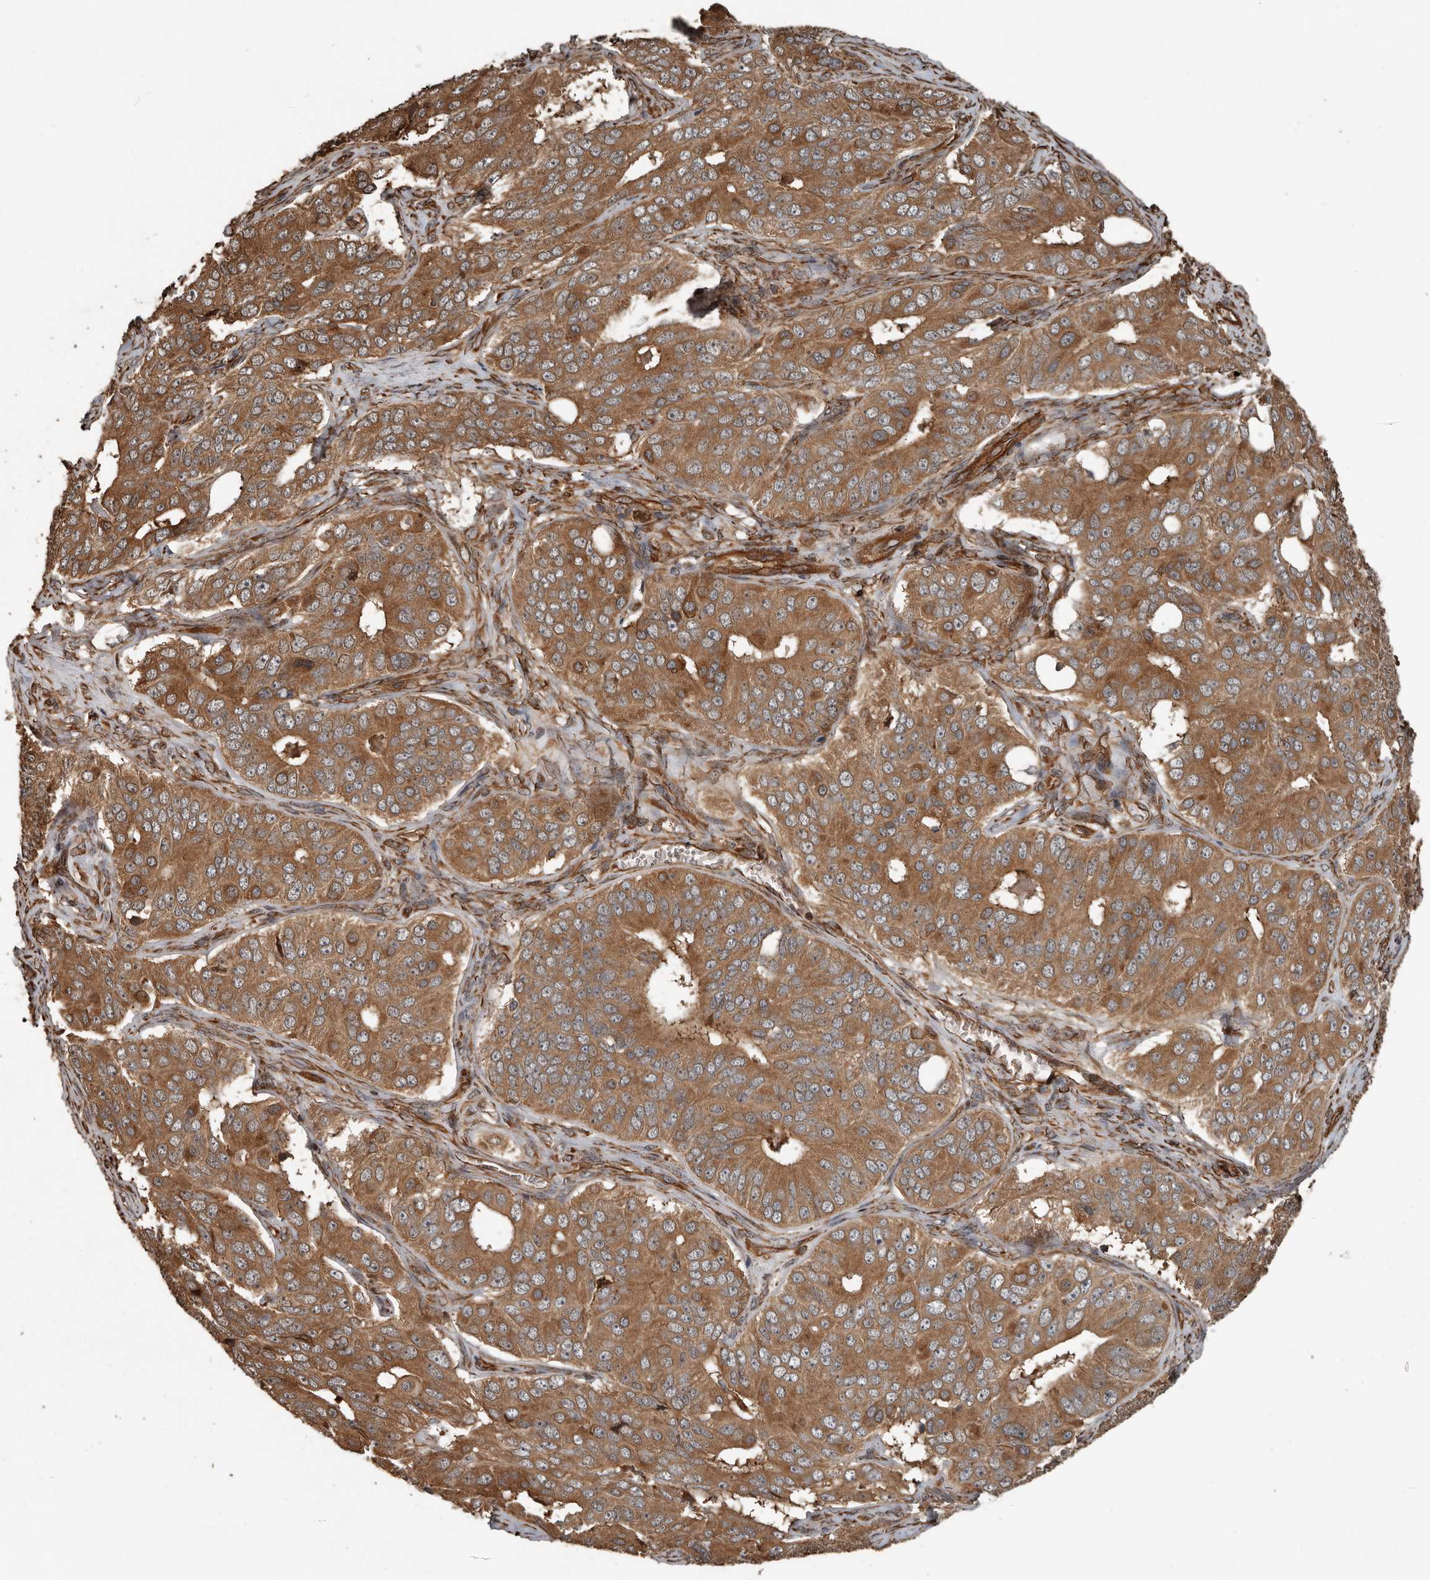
{"staining": {"intensity": "moderate", "quantity": ">75%", "location": "cytoplasmic/membranous"}, "tissue": "ovarian cancer", "cell_type": "Tumor cells", "image_type": "cancer", "snomed": [{"axis": "morphology", "description": "Carcinoma, endometroid"}, {"axis": "topography", "description": "Ovary"}], "caption": "This is a histology image of IHC staining of ovarian cancer (endometroid carcinoma), which shows moderate staining in the cytoplasmic/membranous of tumor cells.", "gene": "YOD1", "patient": {"sex": "female", "age": 51}}